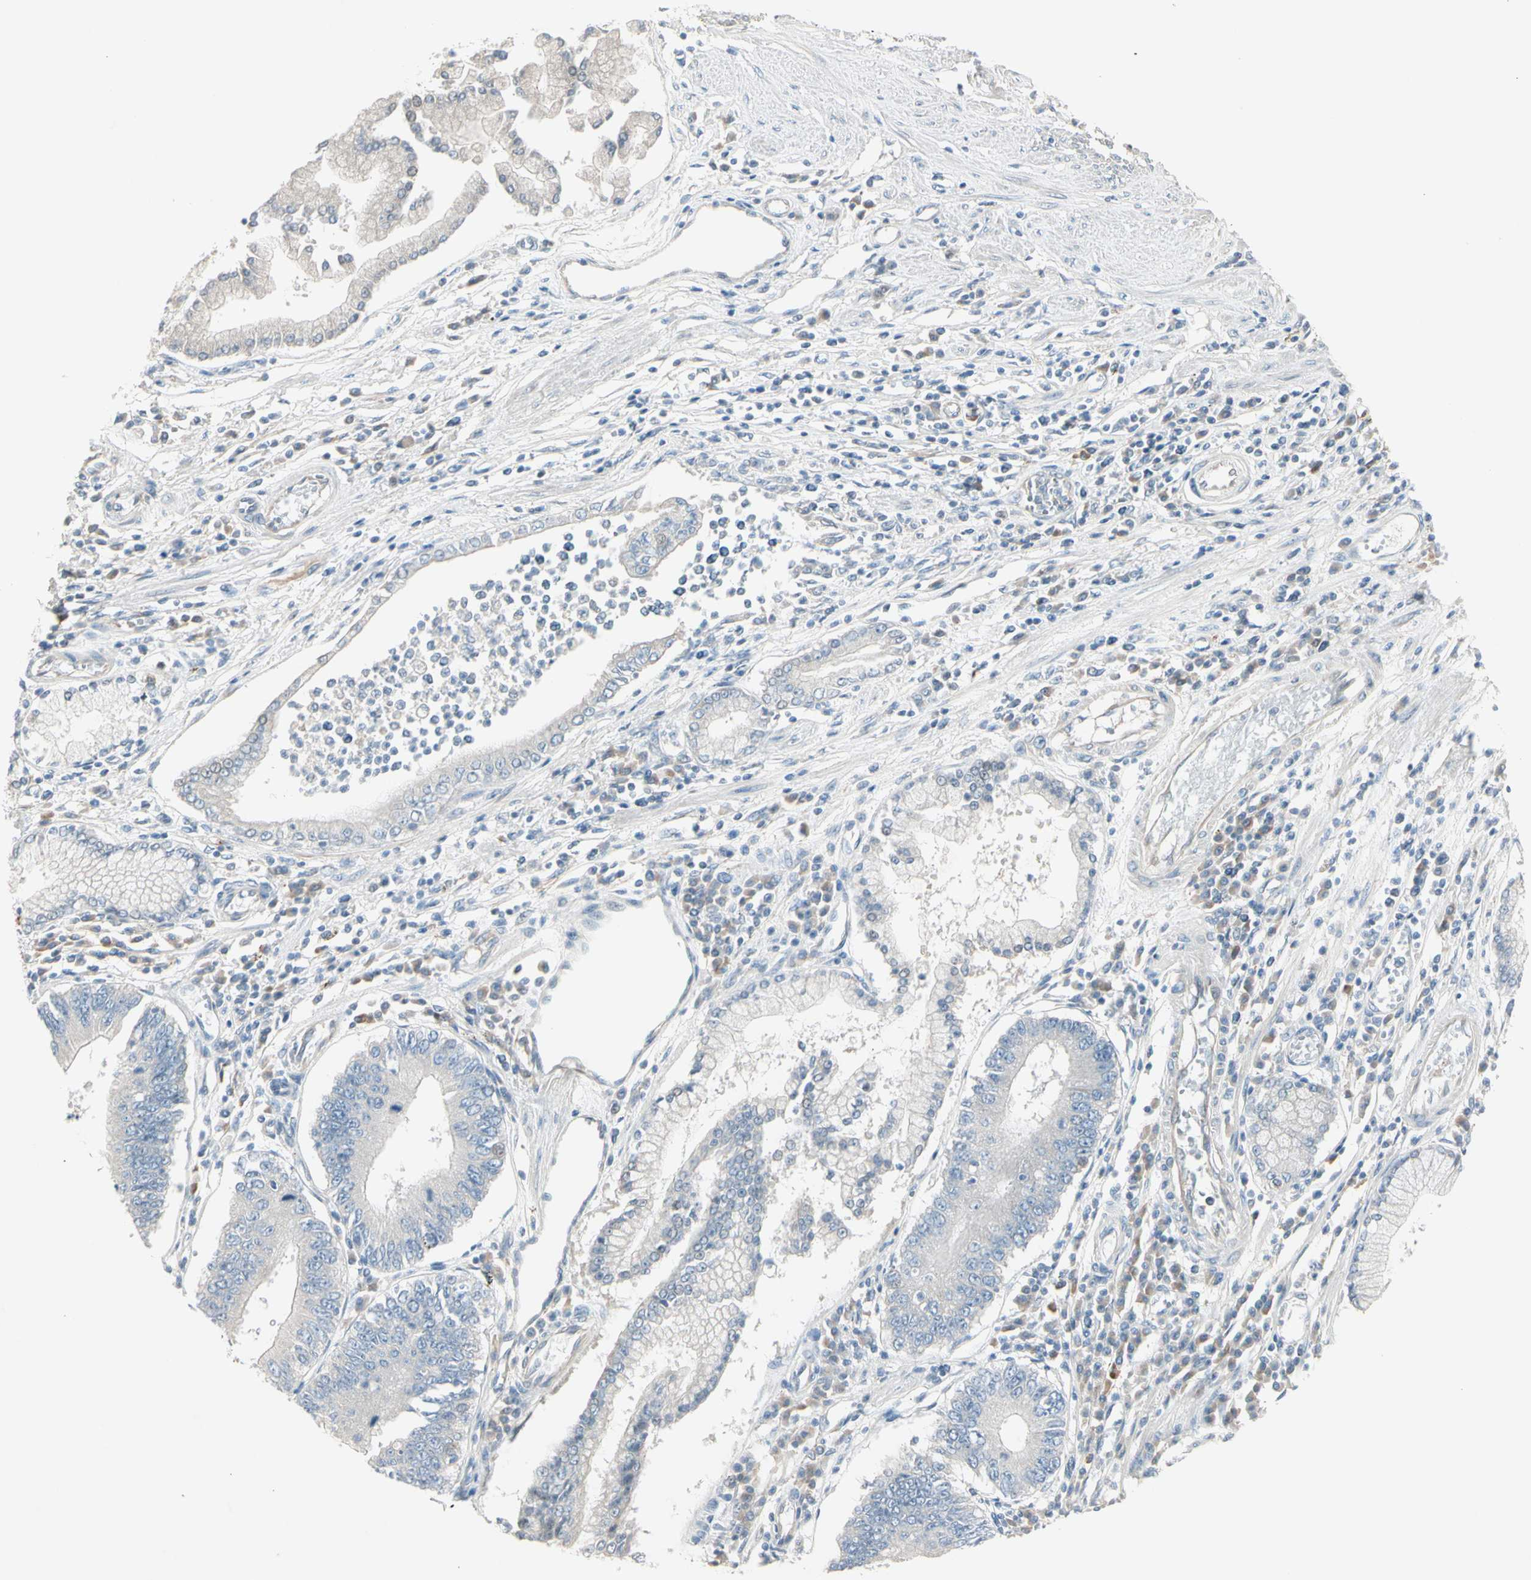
{"staining": {"intensity": "negative", "quantity": "none", "location": "none"}, "tissue": "stomach cancer", "cell_type": "Tumor cells", "image_type": "cancer", "snomed": [{"axis": "morphology", "description": "Adenocarcinoma, NOS"}, {"axis": "topography", "description": "Stomach"}], "caption": "The histopathology image reveals no significant positivity in tumor cells of stomach adenocarcinoma.", "gene": "MAPRE3", "patient": {"sex": "male", "age": 59}}